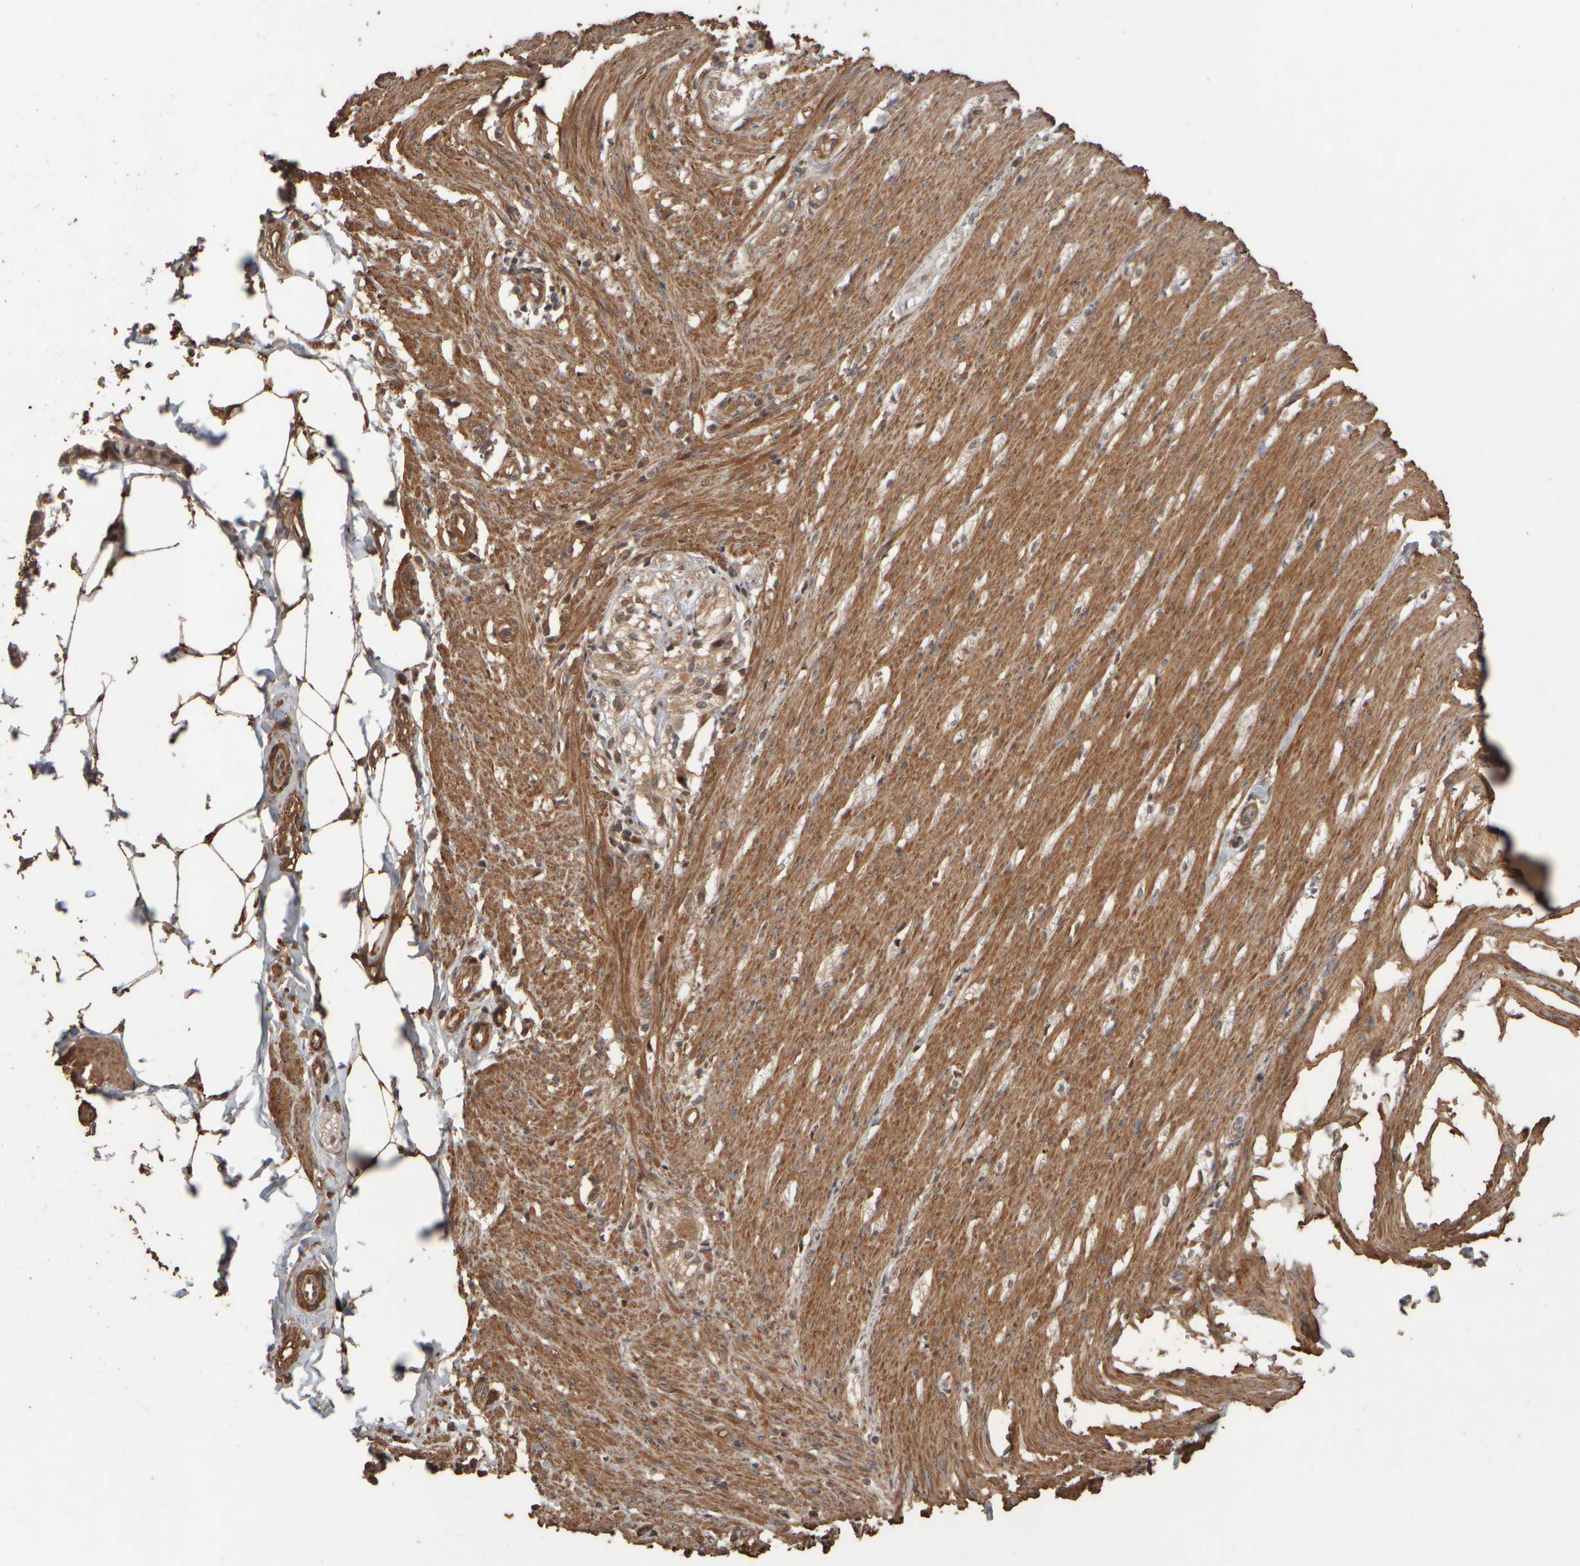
{"staining": {"intensity": "moderate", "quantity": ">75%", "location": "cytoplasmic/membranous"}, "tissue": "smooth muscle", "cell_type": "Smooth muscle cells", "image_type": "normal", "snomed": [{"axis": "morphology", "description": "Normal tissue, NOS"}, {"axis": "morphology", "description": "Adenocarcinoma, NOS"}, {"axis": "topography", "description": "Smooth muscle"}, {"axis": "topography", "description": "Colon"}], "caption": "Immunohistochemical staining of benign human smooth muscle reveals >75% levels of moderate cytoplasmic/membranous protein staining in about >75% of smooth muscle cells. (Stains: DAB (3,3'-diaminobenzidine) in brown, nuclei in blue, Microscopy: brightfield microscopy at high magnification).", "gene": "SPHK1", "patient": {"sex": "male", "age": 14}}